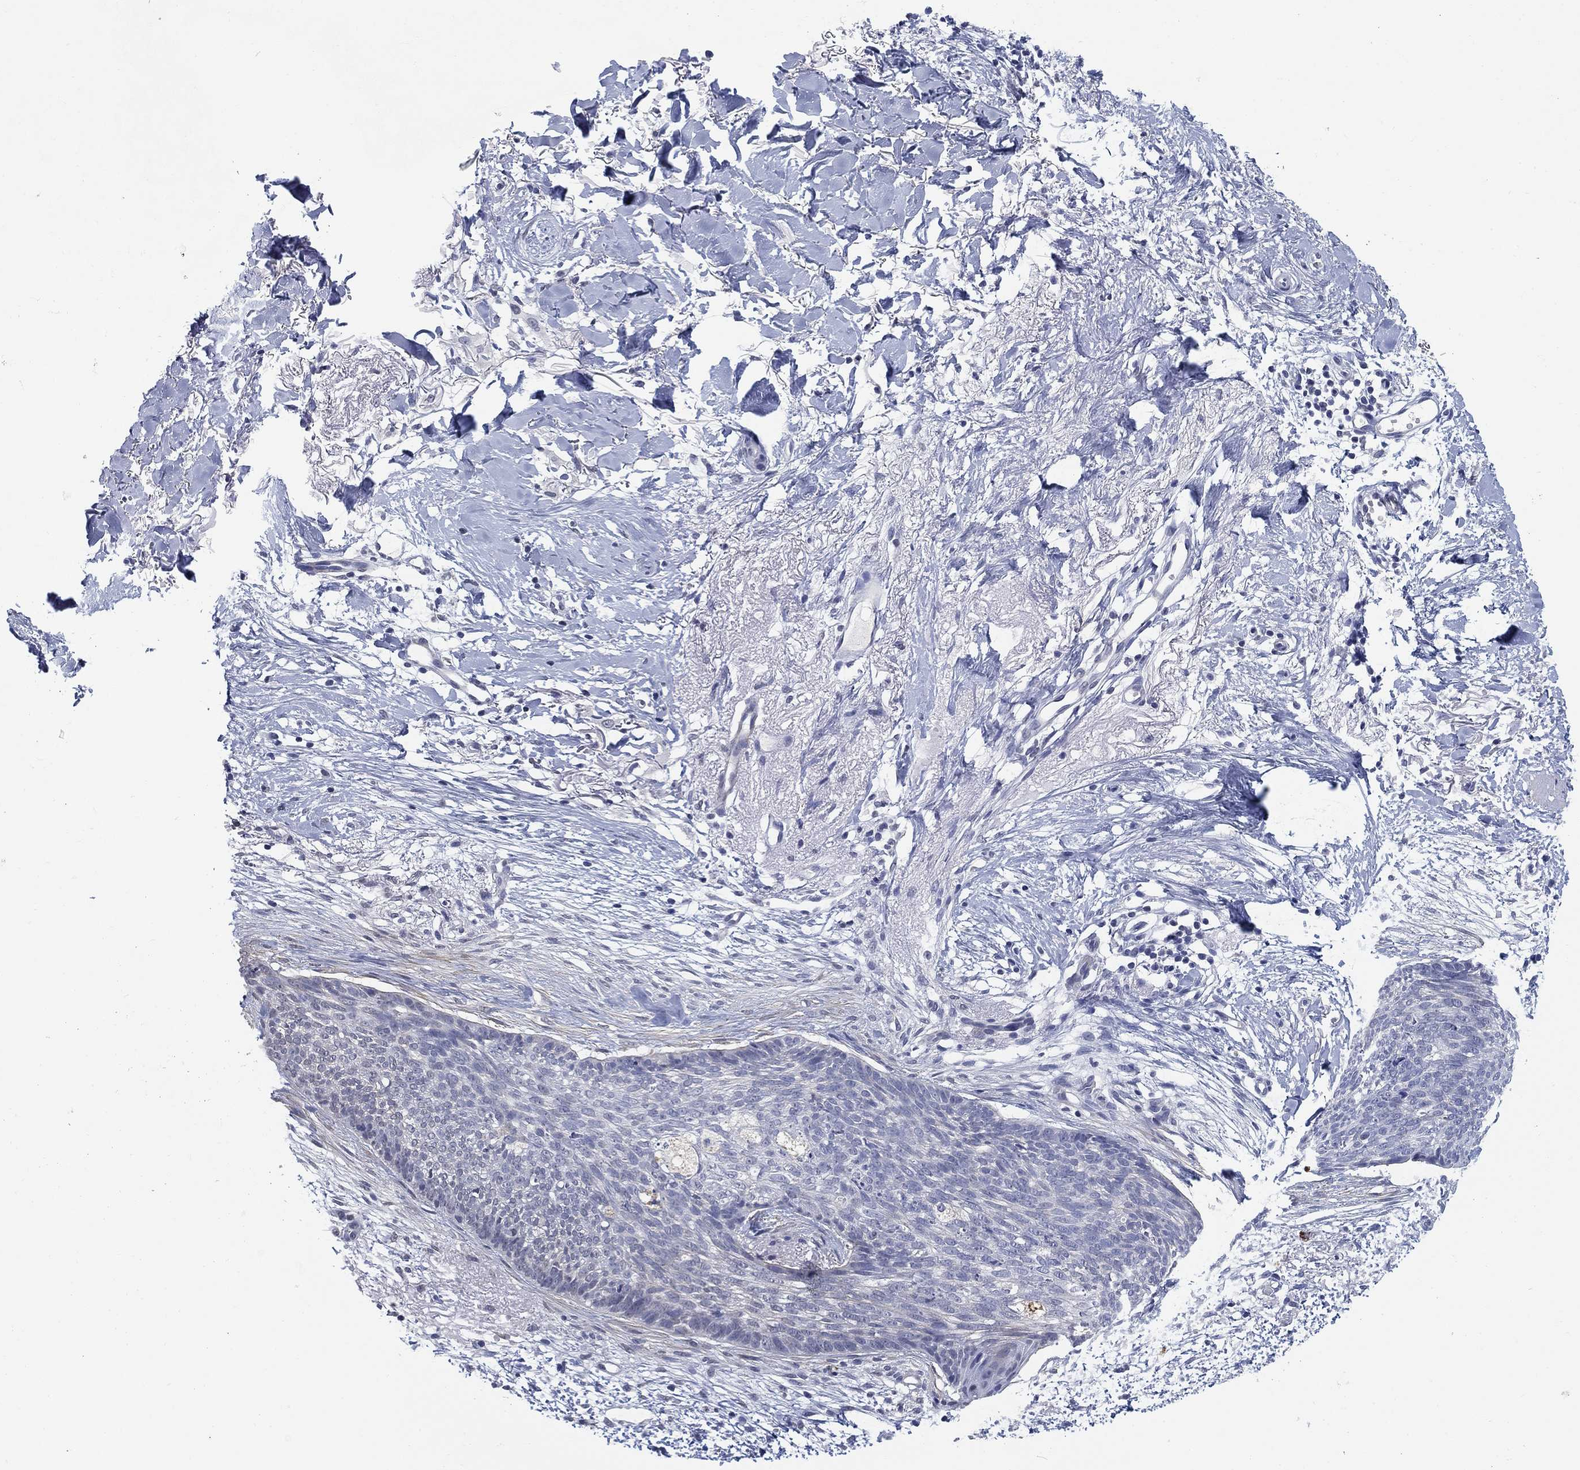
{"staining": {"intensity": "negative", "quantity": "none", "location": "none"}, "tissue": "skin cancer", "cell_type": "Tumor cells", "image_type": "cancer", "snomed": [{"axis": "morphology", "description": "Normal tissue, NOS"}, {"axis": "morphology", "description": "Basal cell carcinoma"}, {"axis": "topography", "description": "Skin"}], "caption": "This is an IHC photomicrograph of human skin cancer. There is no staining in tumor cells.", "gene": "OTUB2", "patient": {"sex": "male", "age": 84}}